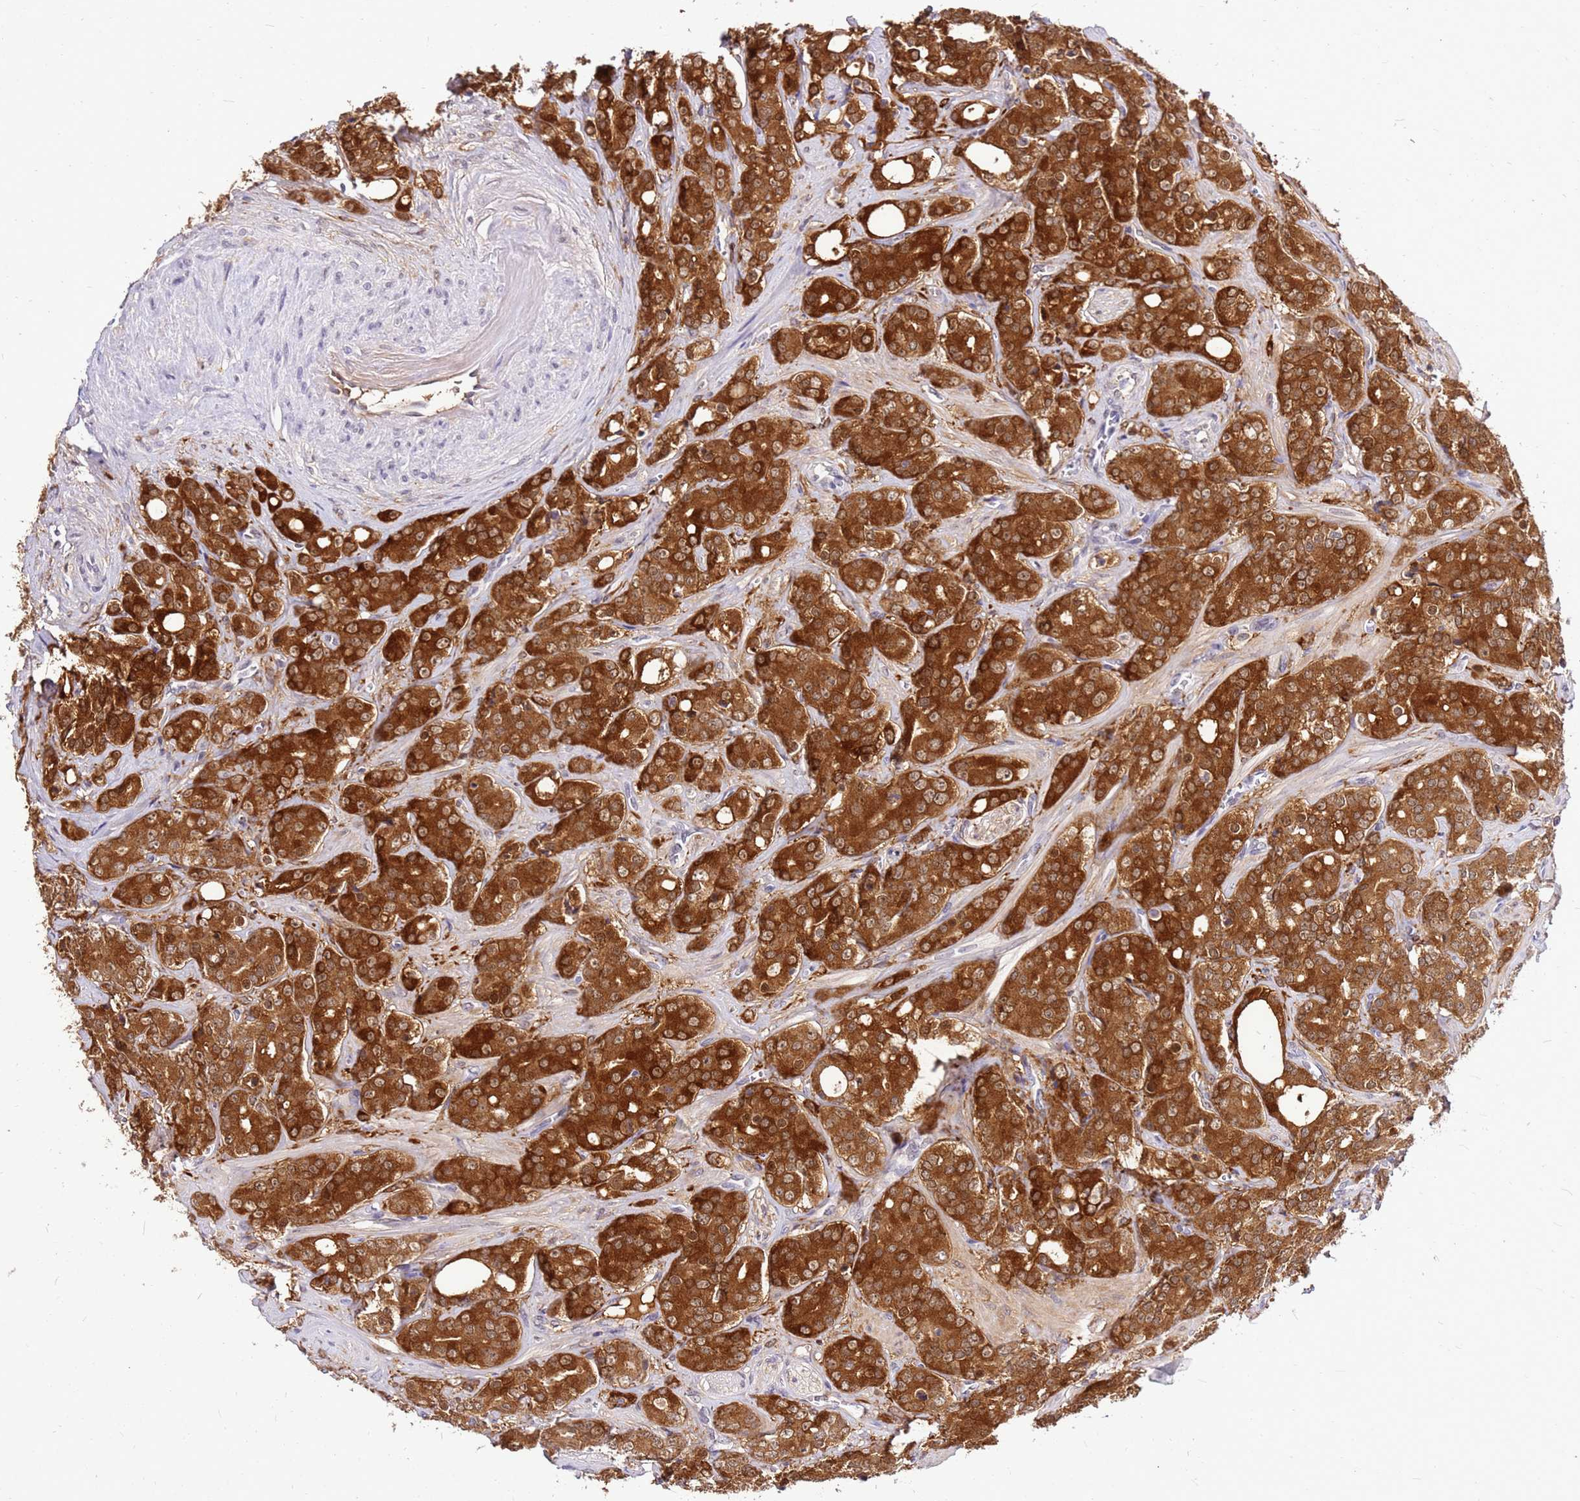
{"staining": {"intensity": "strong", "quantity": ">75%", "location": "cytoplasmic/membranous"}, "tissue": "prostate cancer", "cell_type": "Tumor cells", "image_type": "cancer", "snomed": [{"axis": "morphology", "description": "Adenocarcinoma, High grade"}, {"axis": "topography", "description": "Prostate"}], "caption": "Prostate cancer (adenocarcinoma (high-grade)) was stained to show a protein in brown. There is high levels of strong cytoplasmic/membranous staining in approximately >75% of tumor cells.", "gene": "ALDH1A3", "patient": {"sex": "male", "age": 62}}